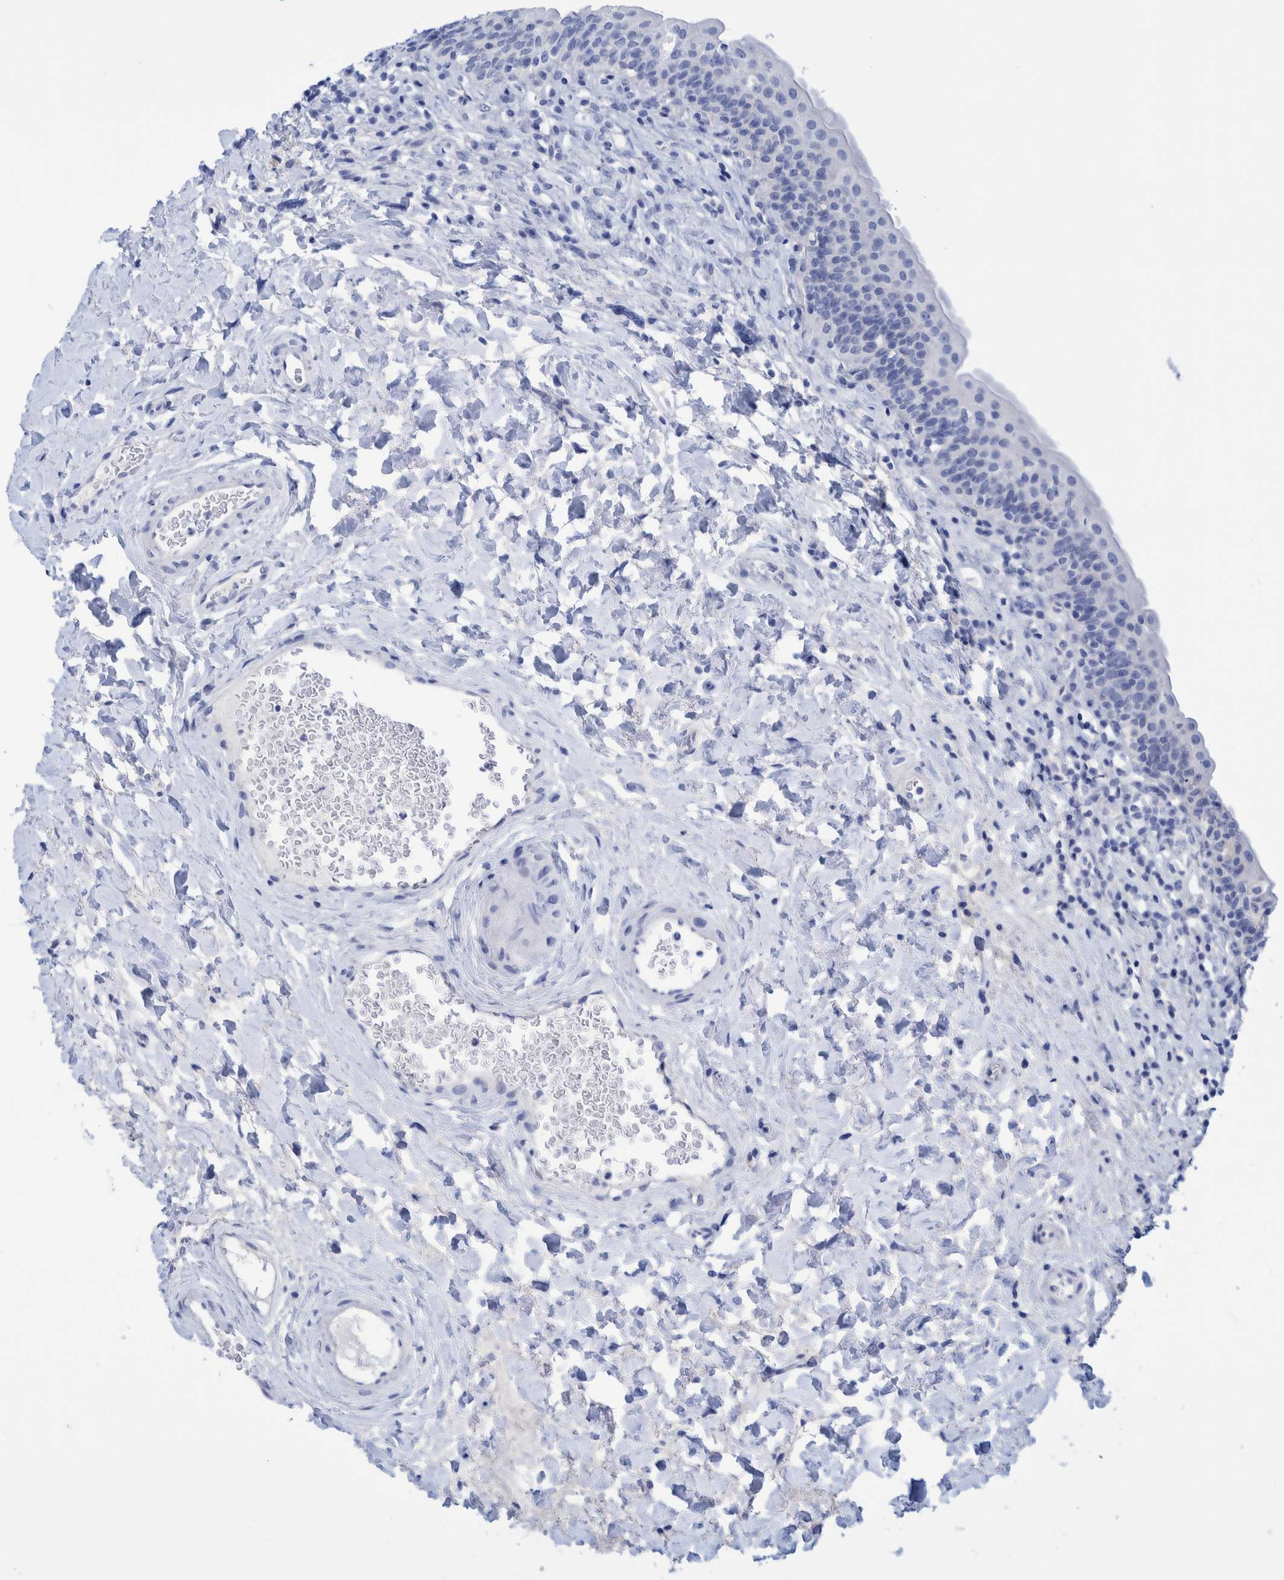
{"staining": {"intensity": "negative", "quantity": "none", "location": "none"}, "tissue": "urinary bladder", "cell_type": "Urothelial cells", "image_type": "normal", "snomed": [{"axis": "morphology", "description": "Normal tissue, NOS"}, {"axis": "topography", "description": "Urinary bladder"}], "caption": "Immunohistochemistry (IHC) image of normal urinary bladder: human urinary bladder stained with DAB (3,3'-diaminobenzidine) exhibits no significant protein positivity in urothelial cells.", "gene": "PERP", "patient": {"sex": "male", "age": 83}}